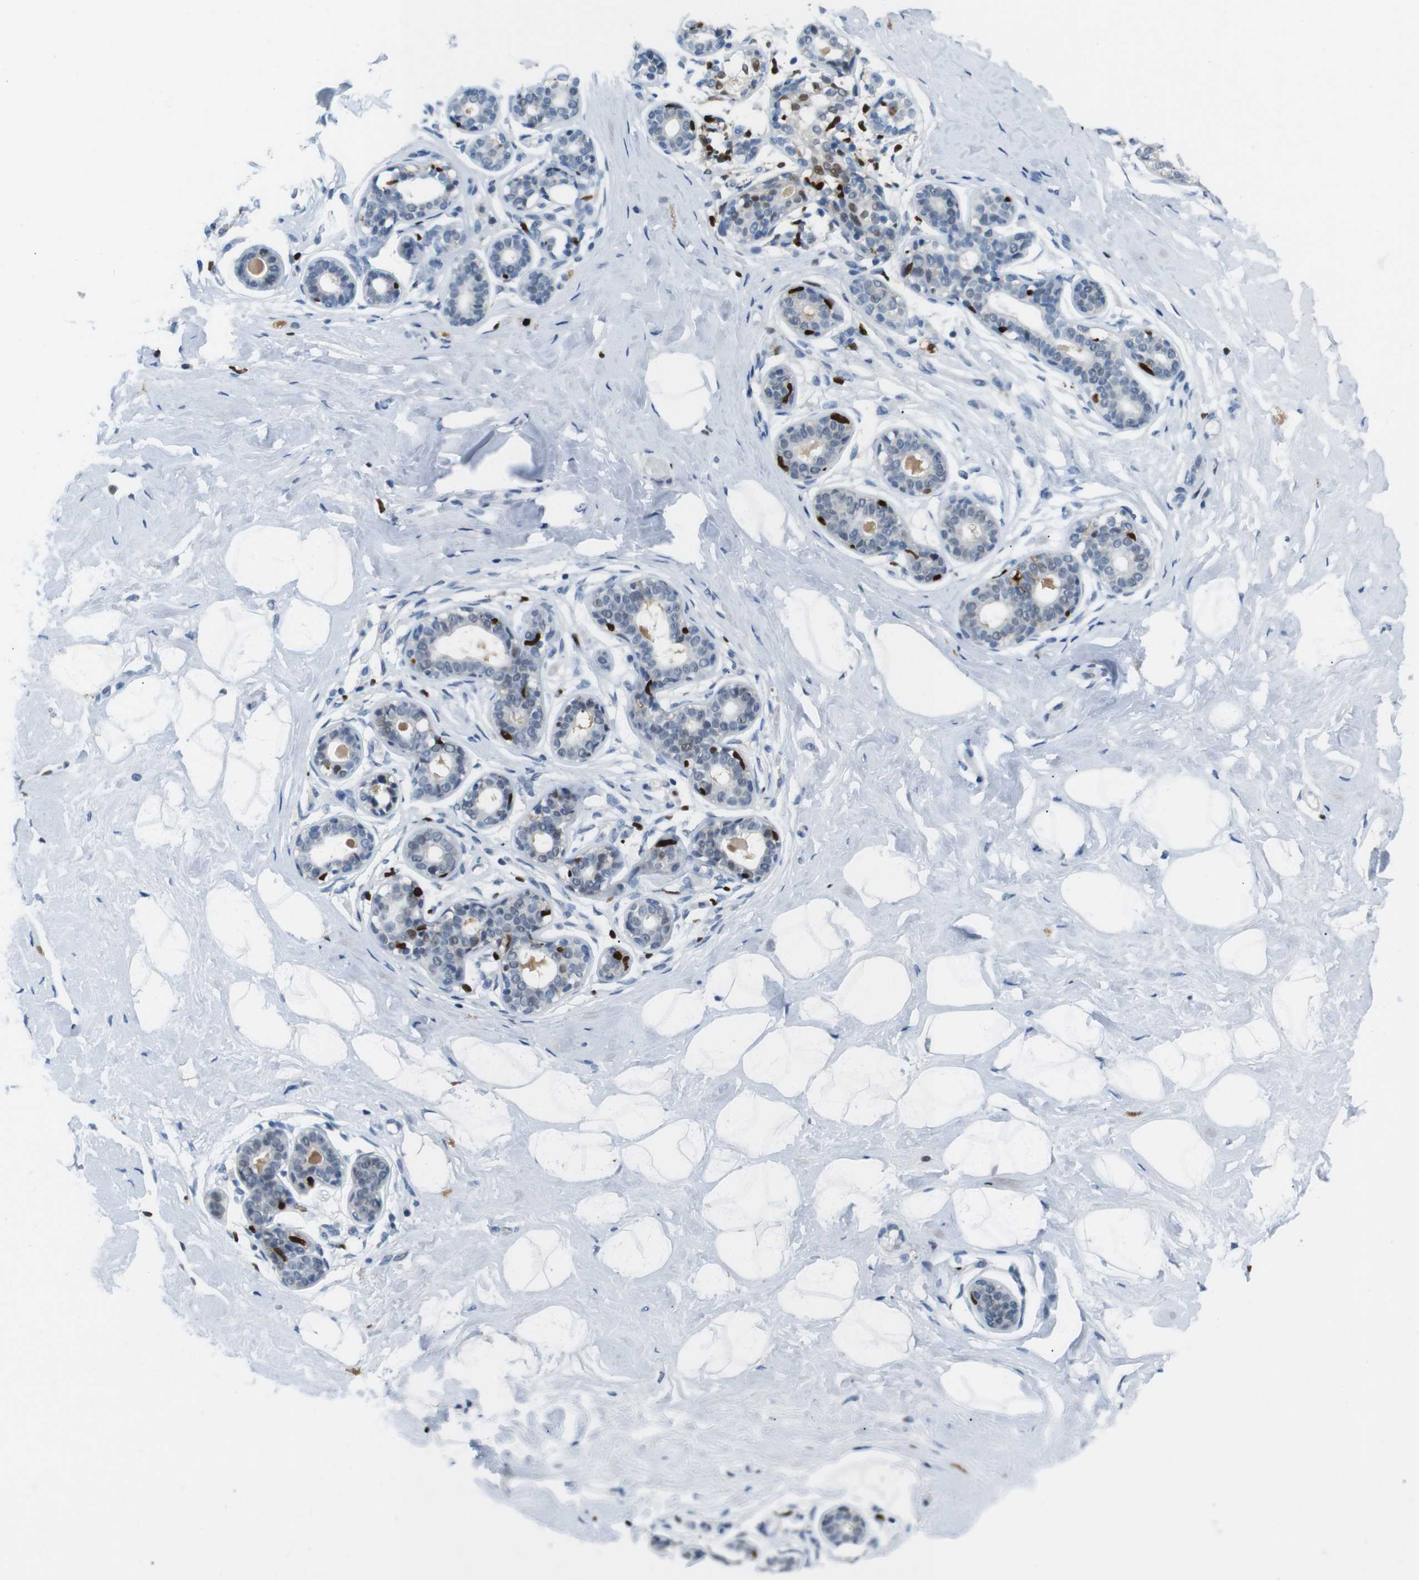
{"staining": {"intensity": "negative", "quantity": "none", "location": "none"}, "tissue": "breast", "cell_type": "Adipocytes", "image_type": "normal", "snomed": [{"axis": "morphology", "description": "Normal tissue, NOS"}, {"axis": "topography", "description": "Breast"}], "caption": "A high-resolution photomicrograph shows IHC staining of normal breast, which shows no significant expression in adipocytes.", "gene": "IRF8", "patient": {"sex": "female", "age": 23}}